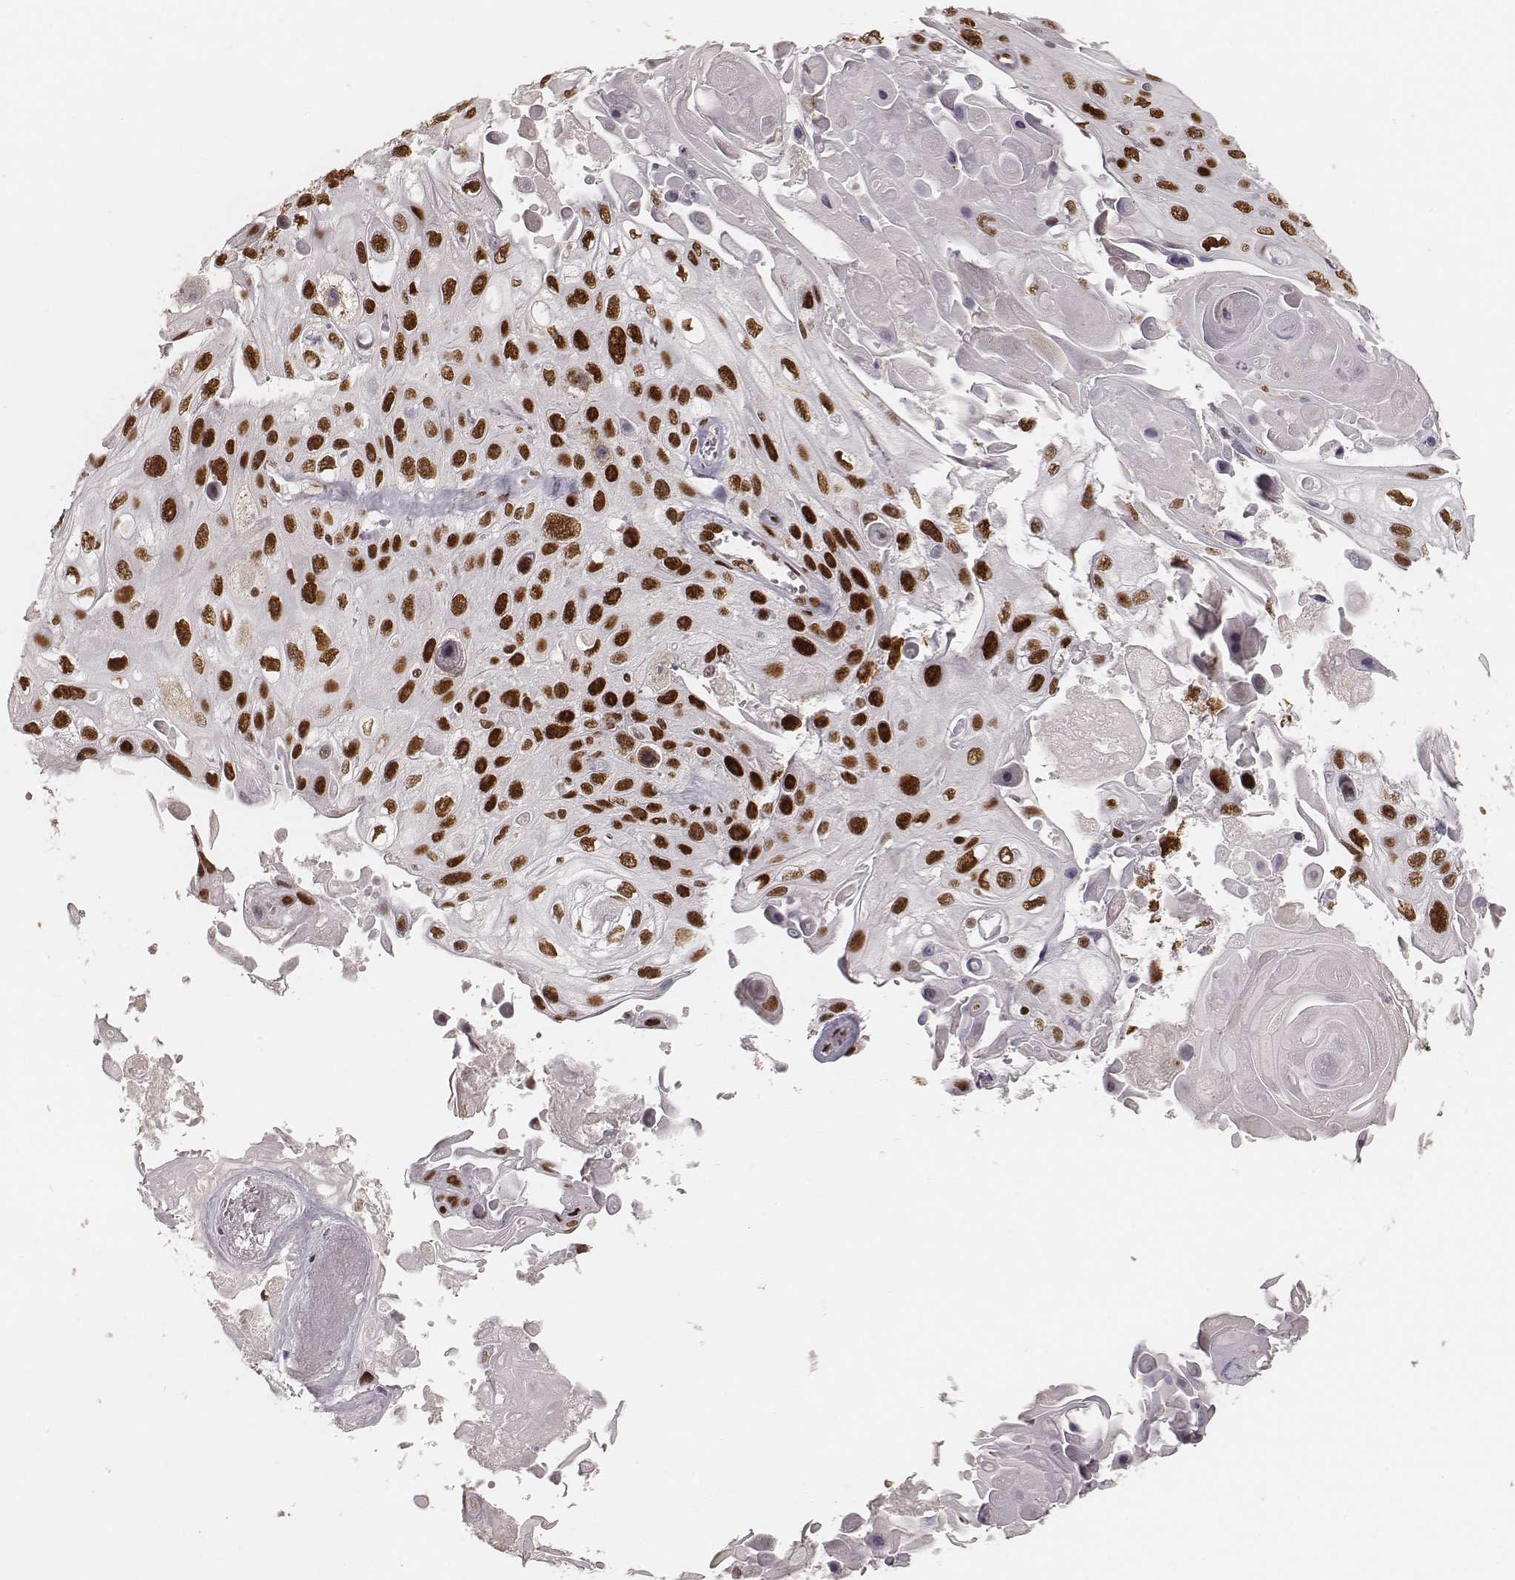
{"staining": {"intensity": "strong", "quantity": ">75%", "location": "nuclear"}, "tissue": "skin cancer", "cell_type": "Tumor cells", "image_type": "cancer", "snomed": [{"axis": "morphology", "description": "Squamous cell carcinoma, NOS"}, {"axis": "topography", "description": "Skin"}], "caption": "DAB immunohistochemical staining of human skin squamous cell carcinoma reveals strong nuclear protein positivity in about >75% of tumor cells.", "gene": "HNRNPC", "patient": {"sex": "male", "age": 82}}